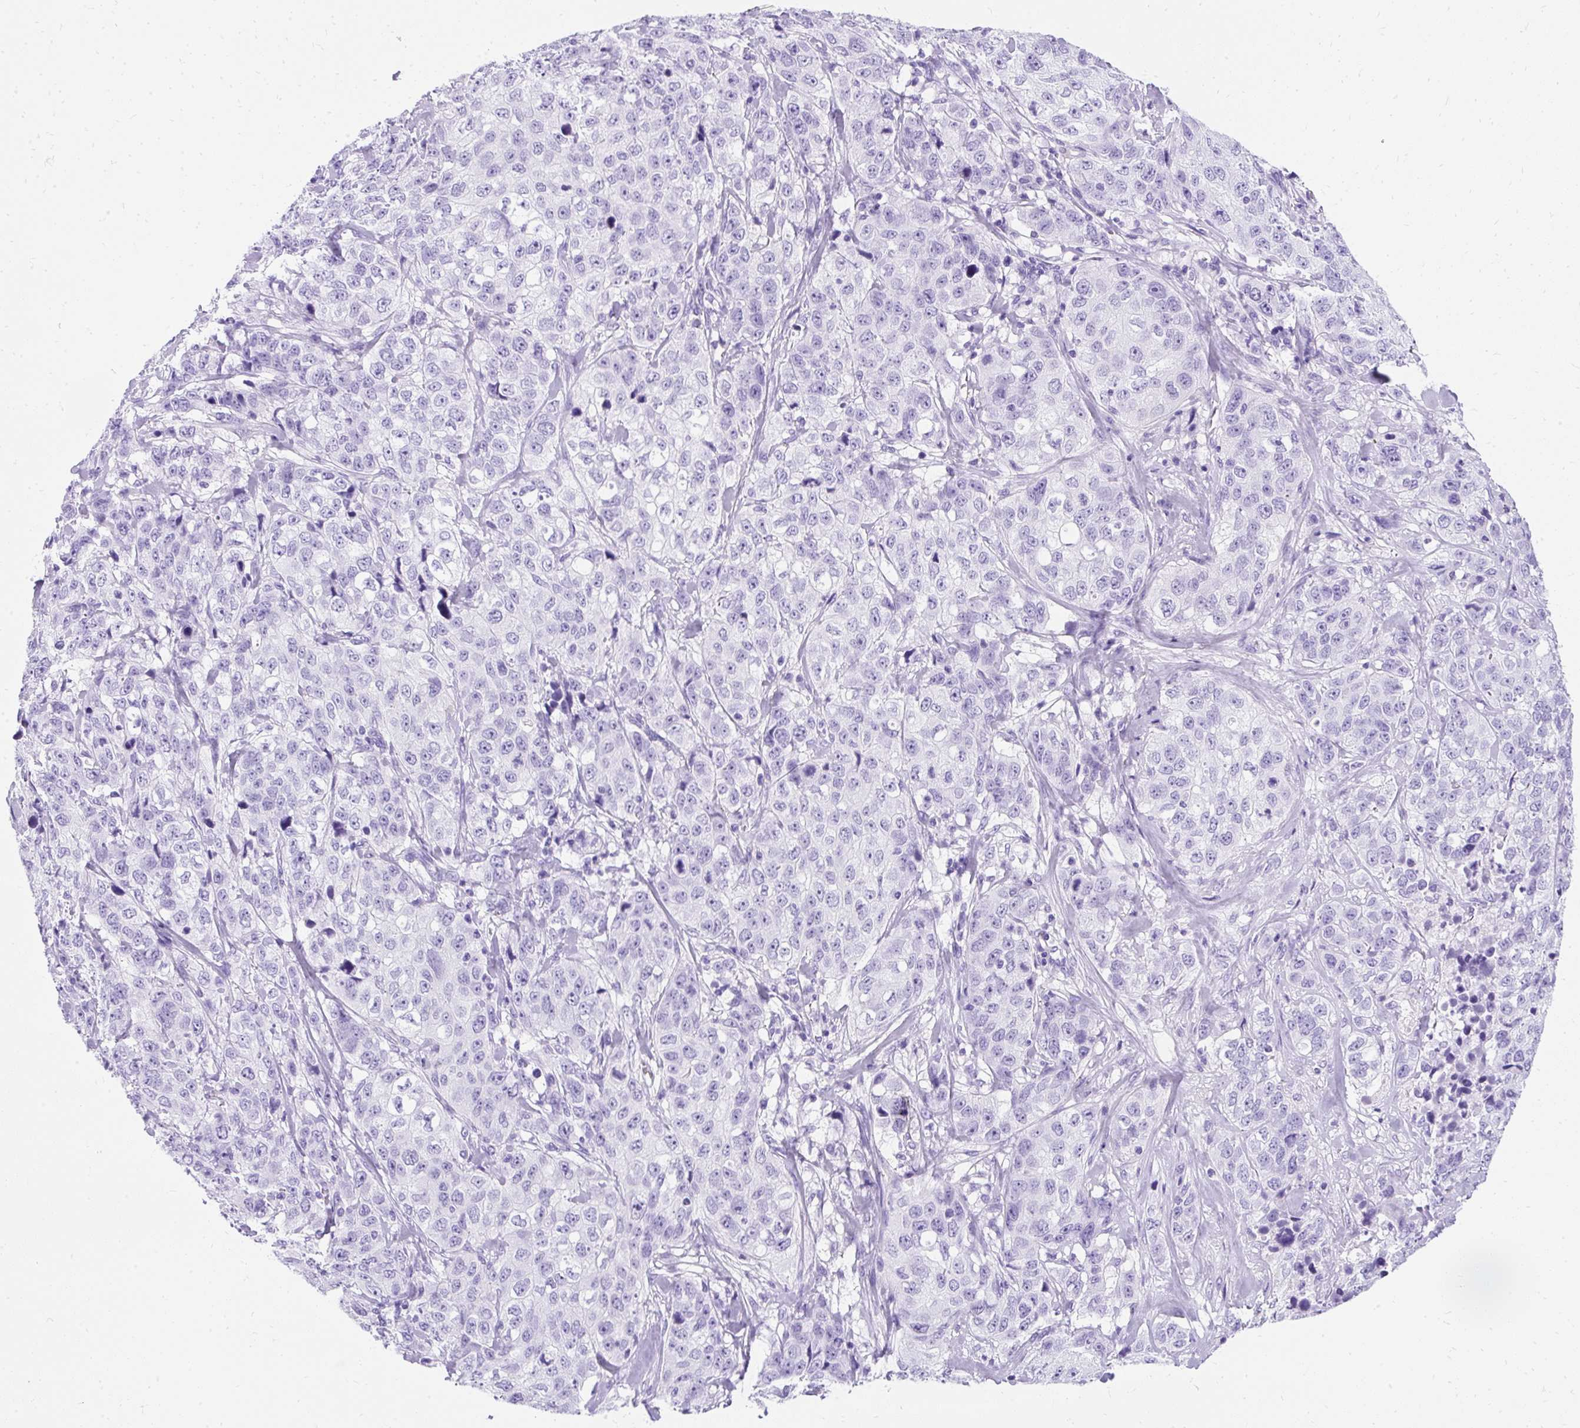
{"staining": {"intensity": "negative", "quantity": "none", "location": "none"}, "tissue": "stomach cancer", "cell_type": "Tumor cells", "image_type": "cancer", "snomed": [{"axis": "morphology", "description": "Adenocarcinoma, NOS"}, {"axis": "topography", "description": "Stomach"}], "caption": "Immunohistochemistry image of human adenocarcinoma (stomach) stained for a protein (brown), which shows no expression in tumor cells. (Stains: DAB immunohistochemistry (IHC) with hematoxylin counter stain, Microscopy: brightfield microscopy at high magnification).", "gene": "PVALB", "patient": {"sex": "male", "age": 48}}